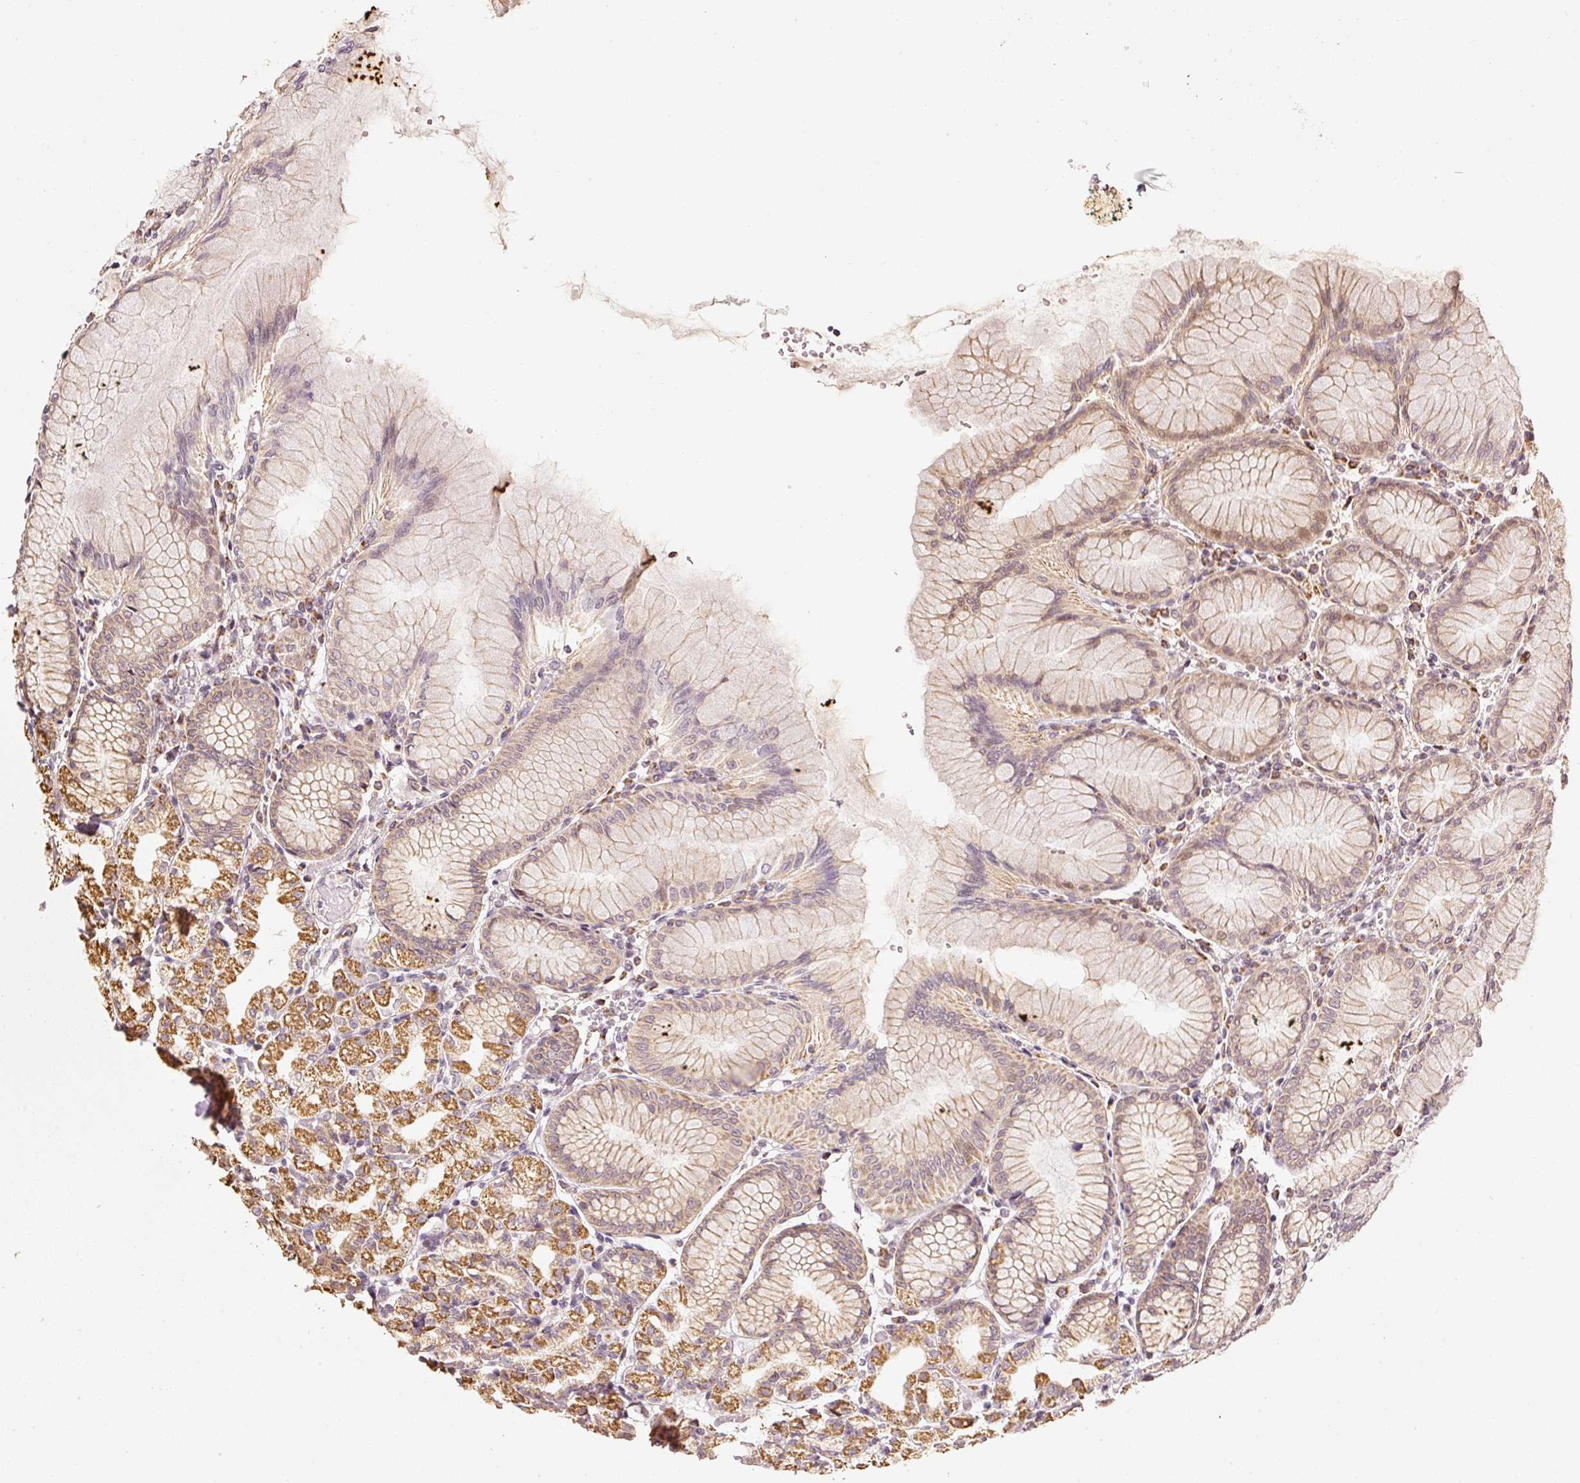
{"staining": {"intensity": "moderate", "quantity": ">75%", "location": "cytoplasmic/membranous"}, "tissue": "stomach", "cell_type": "Glandular cells", "image_type": "normal", "snomed": [{"axis": "morphology", "description": "Normal tissue, NOS"}, {"axis": "topography", "description": "Stomach"}], "caption": "DAB (3,3'-diaminobenzidine) immunohistochemical staining of unremarkable human stomach reveals moderate cytoplasmic/membranous protein positivity in about >75% of glandular cells. (brown staining indicates protein expression, while blue staining denotes nuclei).", "gene": "RAB35", "patient": {"sex": "female", "age": 57}}